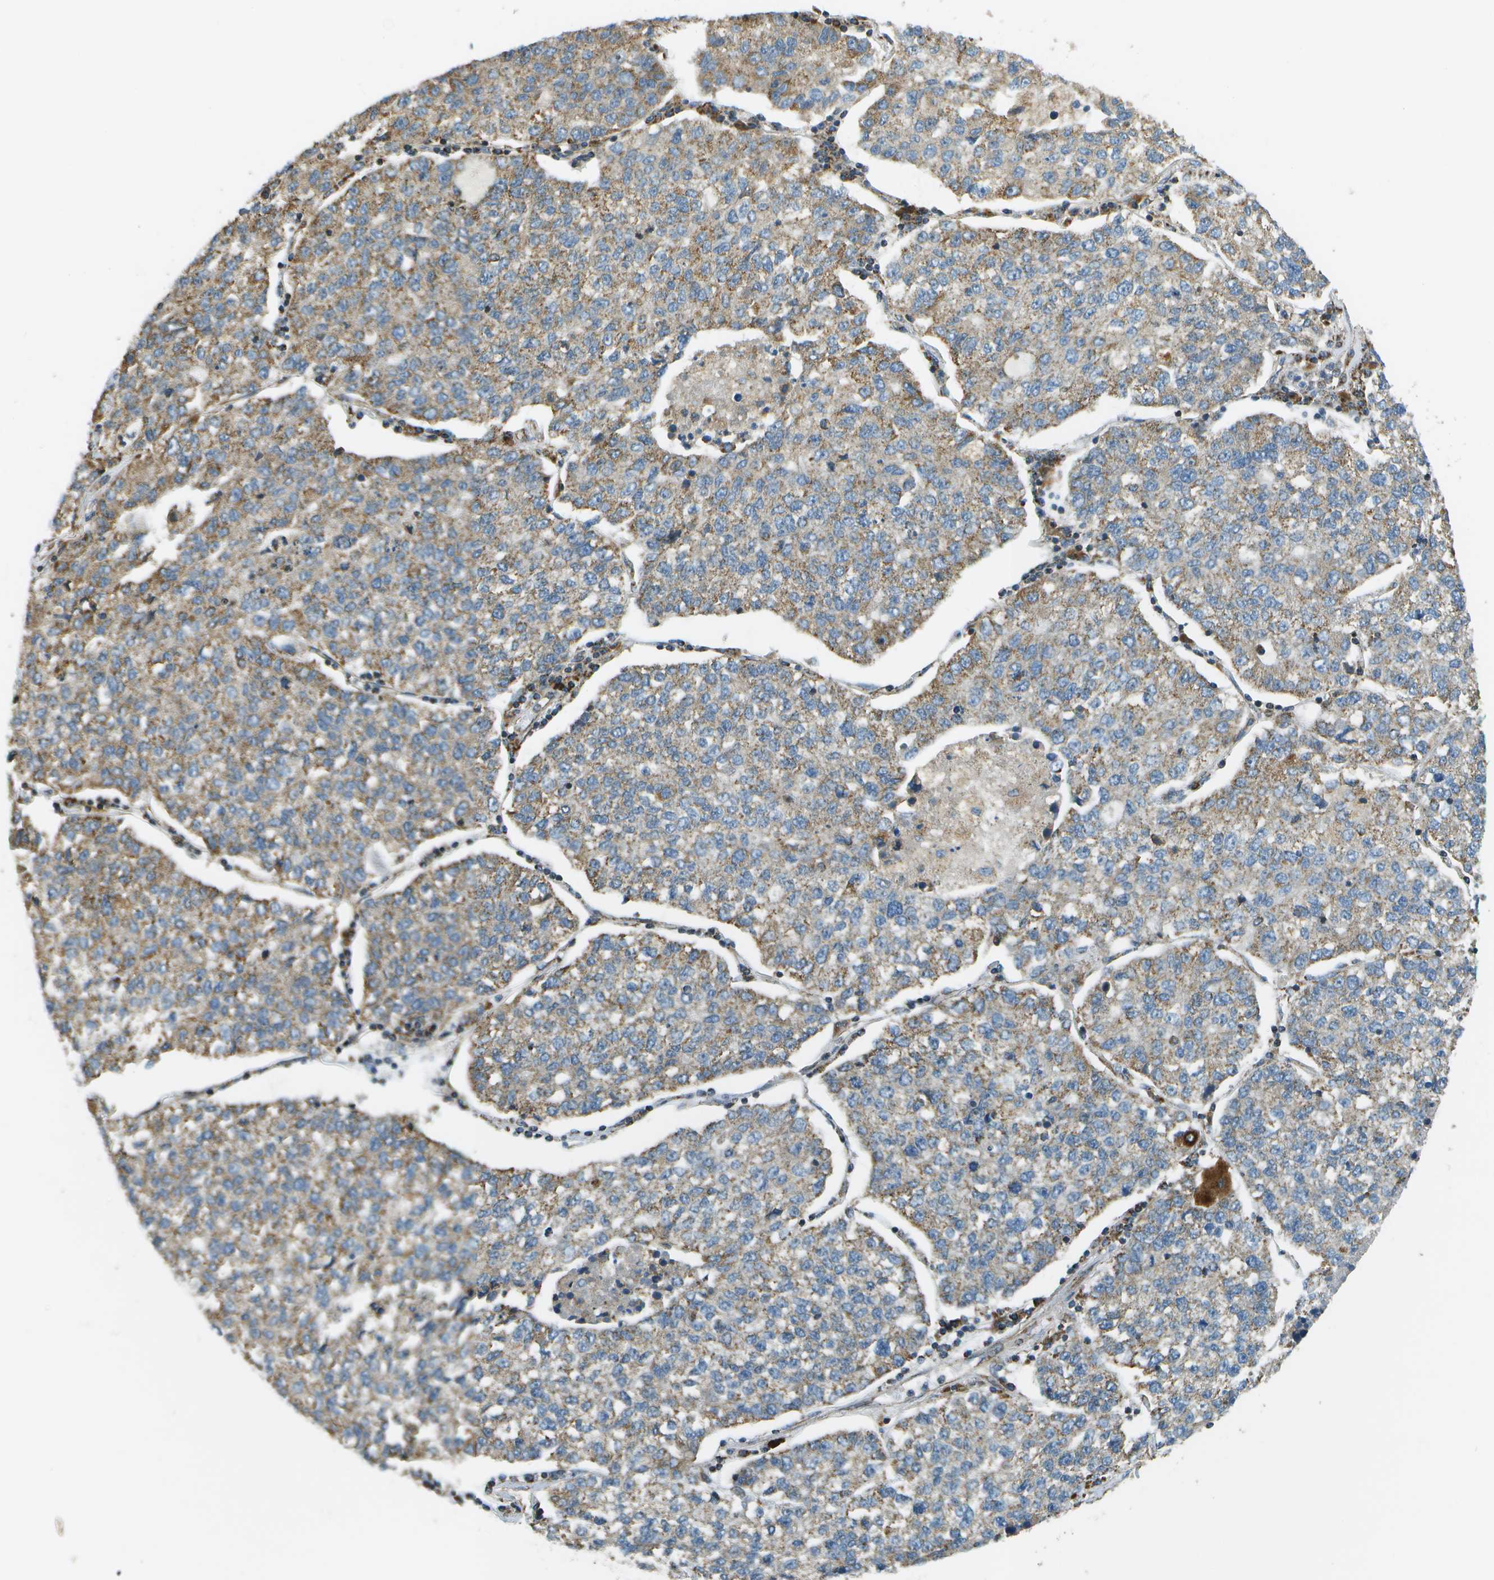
{"staining": {"intensity": "weak", "quantity": ">75%", "location": "cytoplasmic/membranous"}, "tissue": "lung cancer", "cell_type": "Tumor cells", "image_type": "cancer", "snomed": [{"axis": "morphology", "description": "Adenocarcinoma, NOS"}, {"axis": "topography", "description": "Lung"}], "caption": "DAB (3,3'-diaminobenzidine) immunohistochemical staining of adenocarcinoma (lung) reveals weak cytoplasmic/membranous protein positivity in about >75% of tumor cells. Nuclei are stained in blue.", "gene": "NRK", "patient": {"sex": "male", "age": 49}}